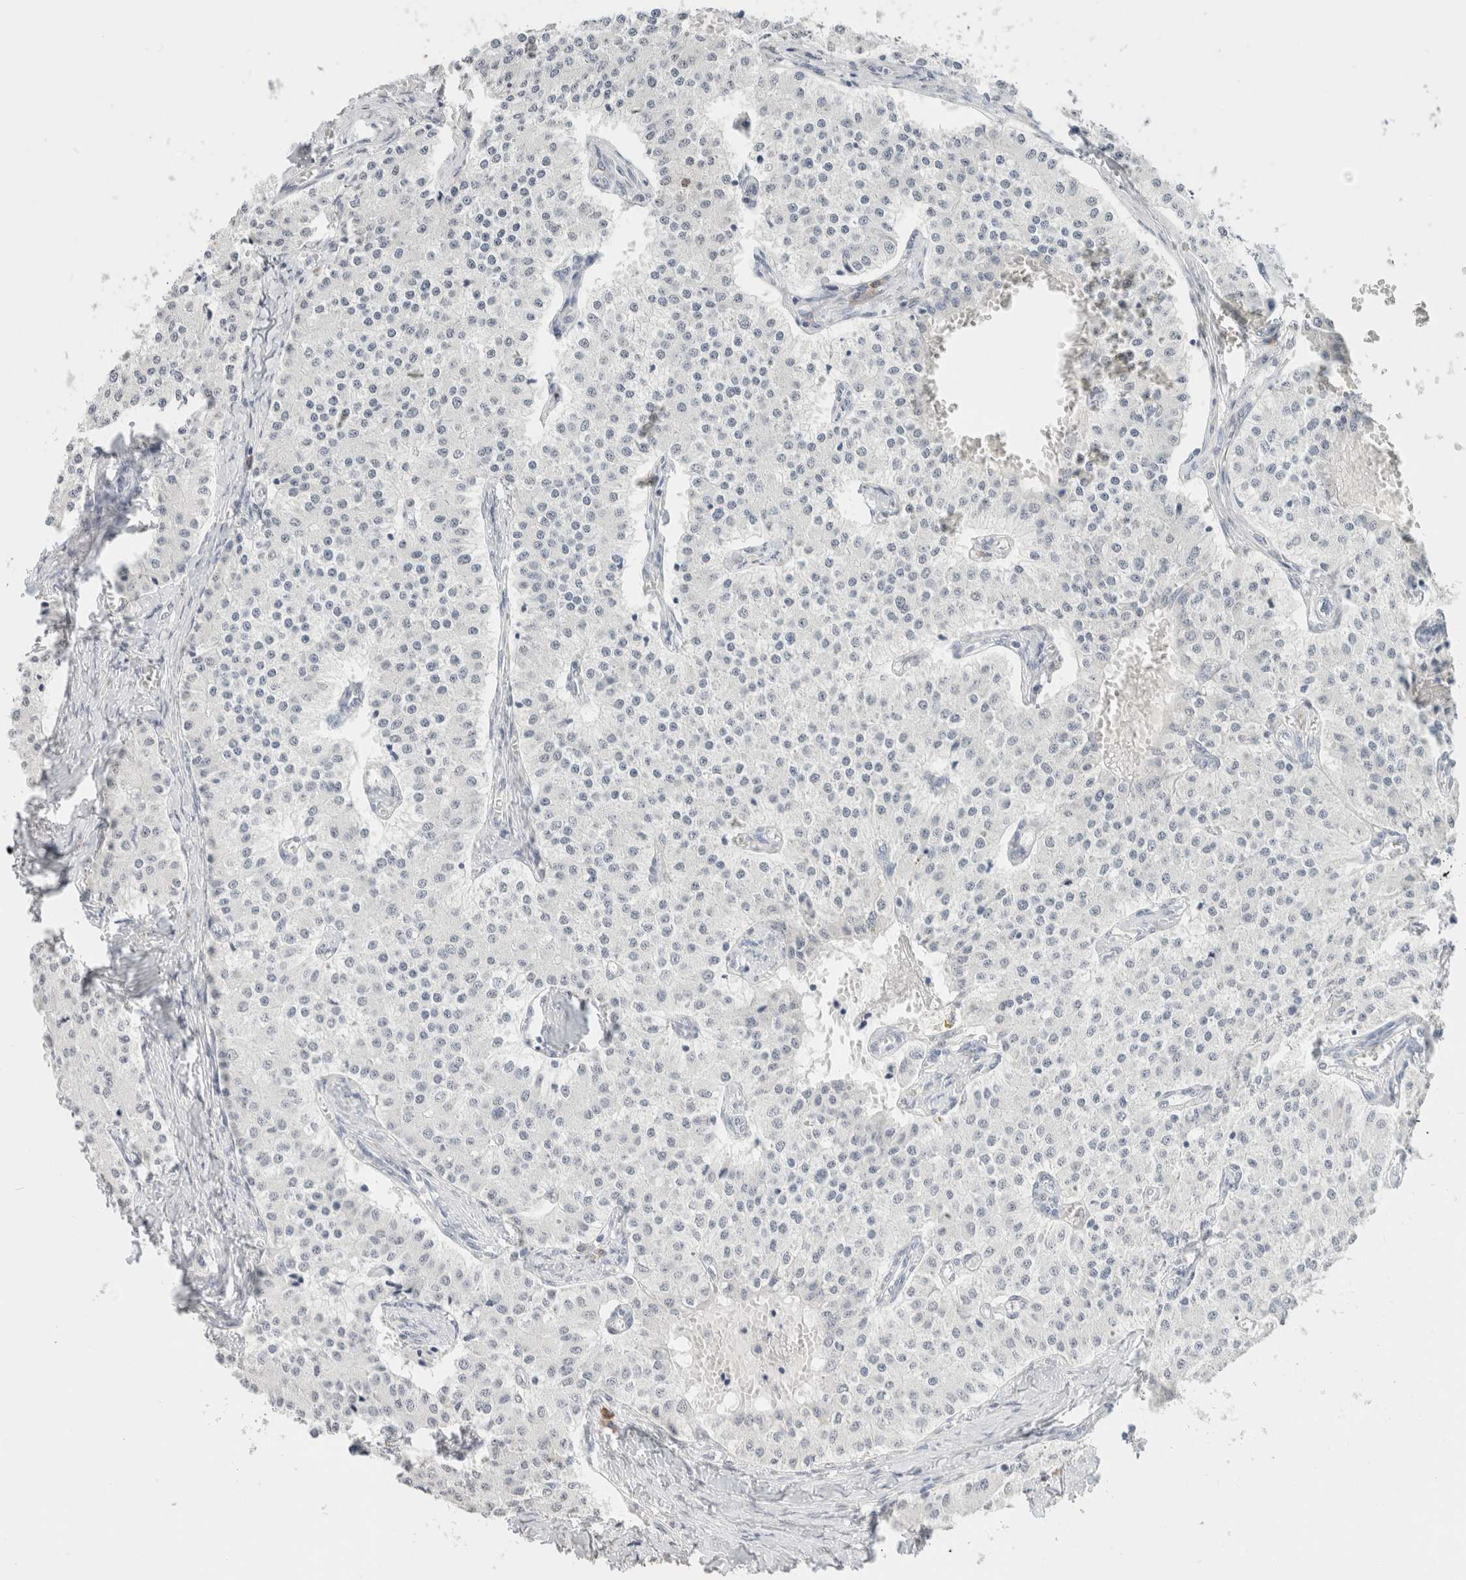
{"staining": {"intensity": "negative", "quantity": "none", "location": "none"}, "tissue": "carcinoid", "cell_type": "Tumor cells", "image_type": "cancer", "snomed": [{"axis": "morphology", "description": "Carcinoid, malignant, NOS"}, {"axis": "topography", "description": "Colon"}], "caption": "The image exhibits no significant positivity in tumor cells of carcinoid.", "gene": "CD80", "patient": {"sex": "female", "age": 52}}